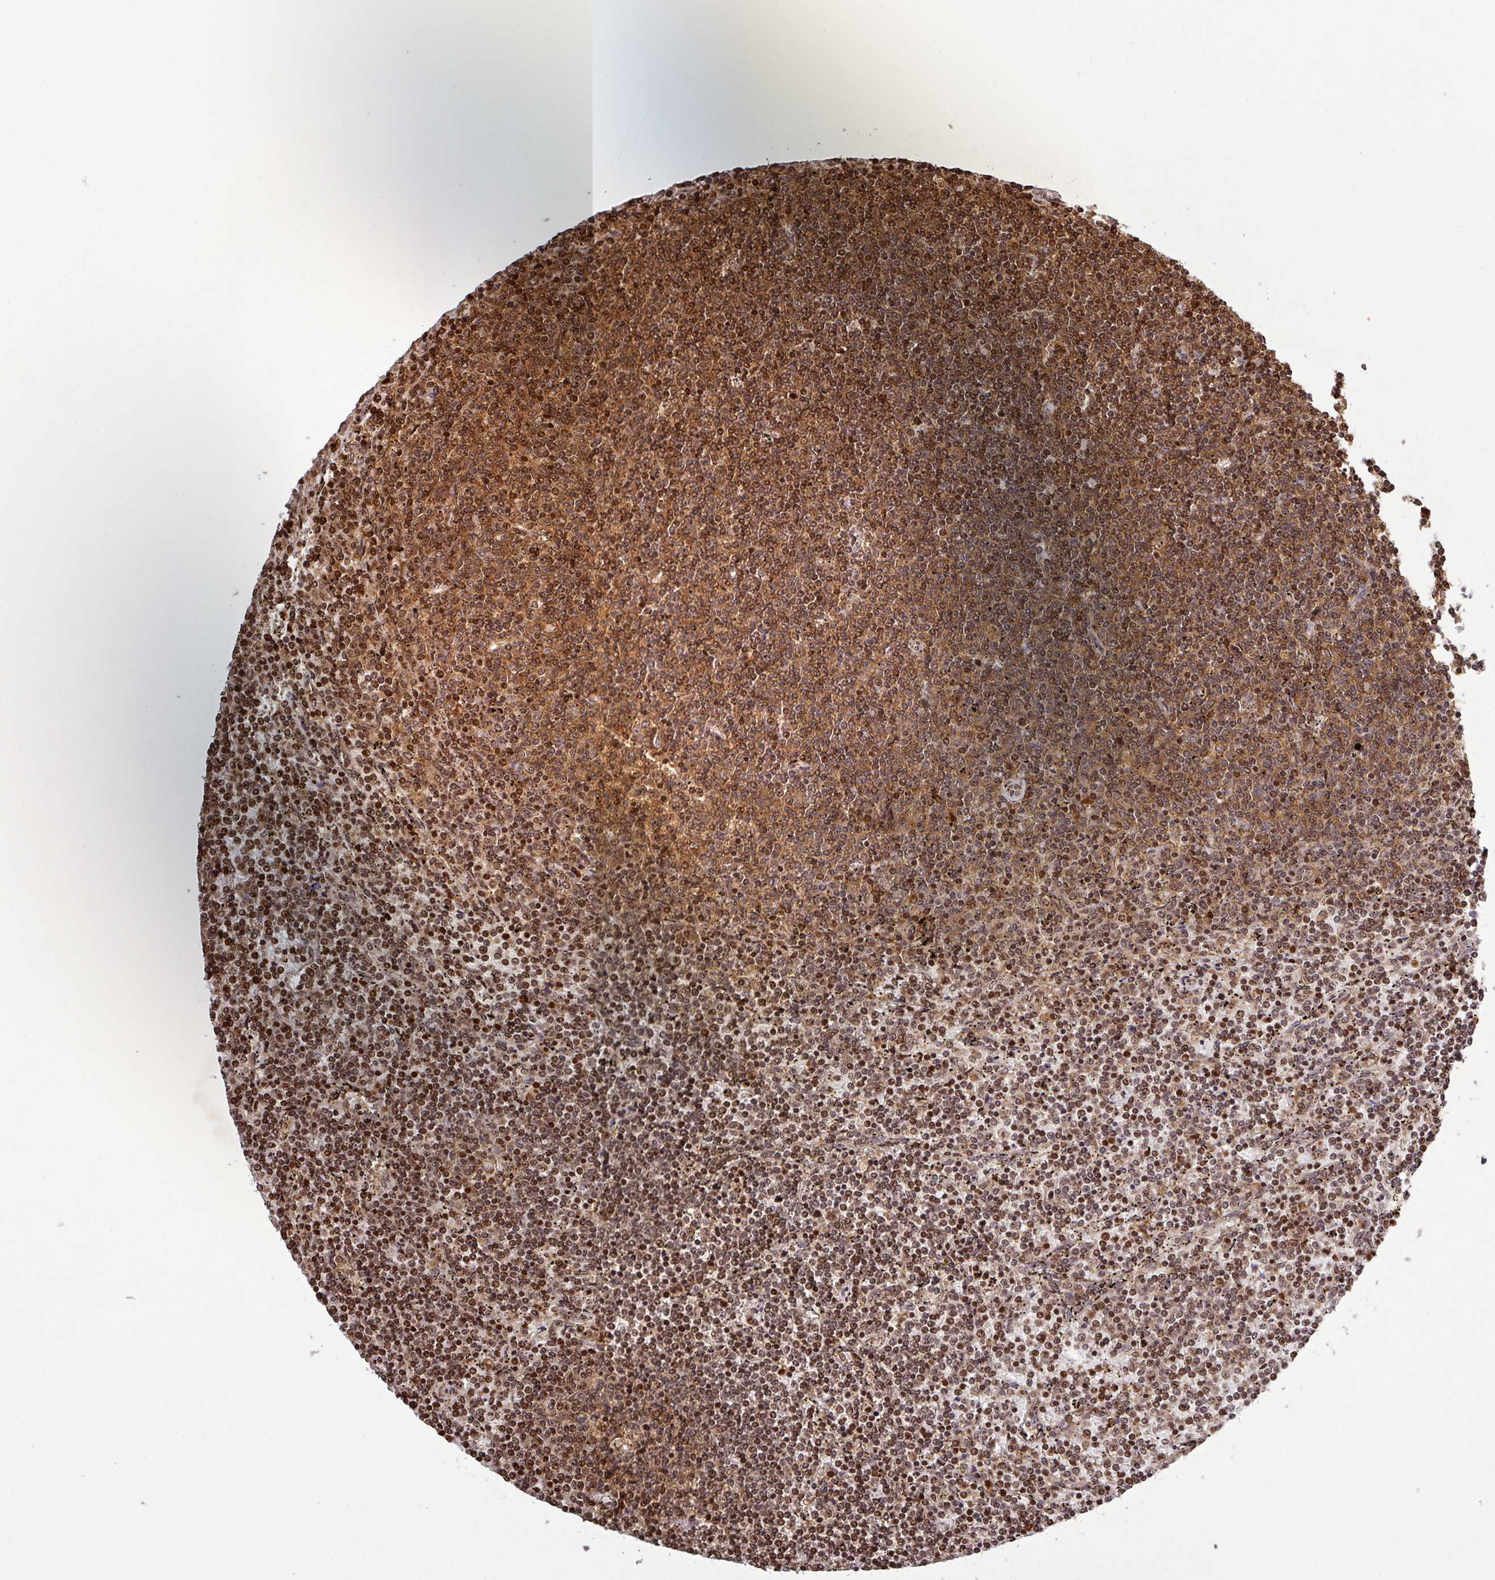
{"staining": {"intensity": "moderate", "quantity": ">75%", "location": "nuclear"}, "tissue": "lymphoma", "cell_type": "Tumor cells", "image_type": "cancer", "snomed": [{"axis": "morphology", "description": "Malignant lymphoma, non-Hodgkin's type, Low grade"}, {"axis": "topography", "description": "Spleen"}], "caption": "A photomicrograph showing moderate nuclear staining in about >75% of tumor cells in low-grade malignant lymphoma, non-Hodgkin's type, as visualized by brown immunohistochemical staining.", "gene": "LRRC74B", "patient": {"sex": "female", "age": 50}}